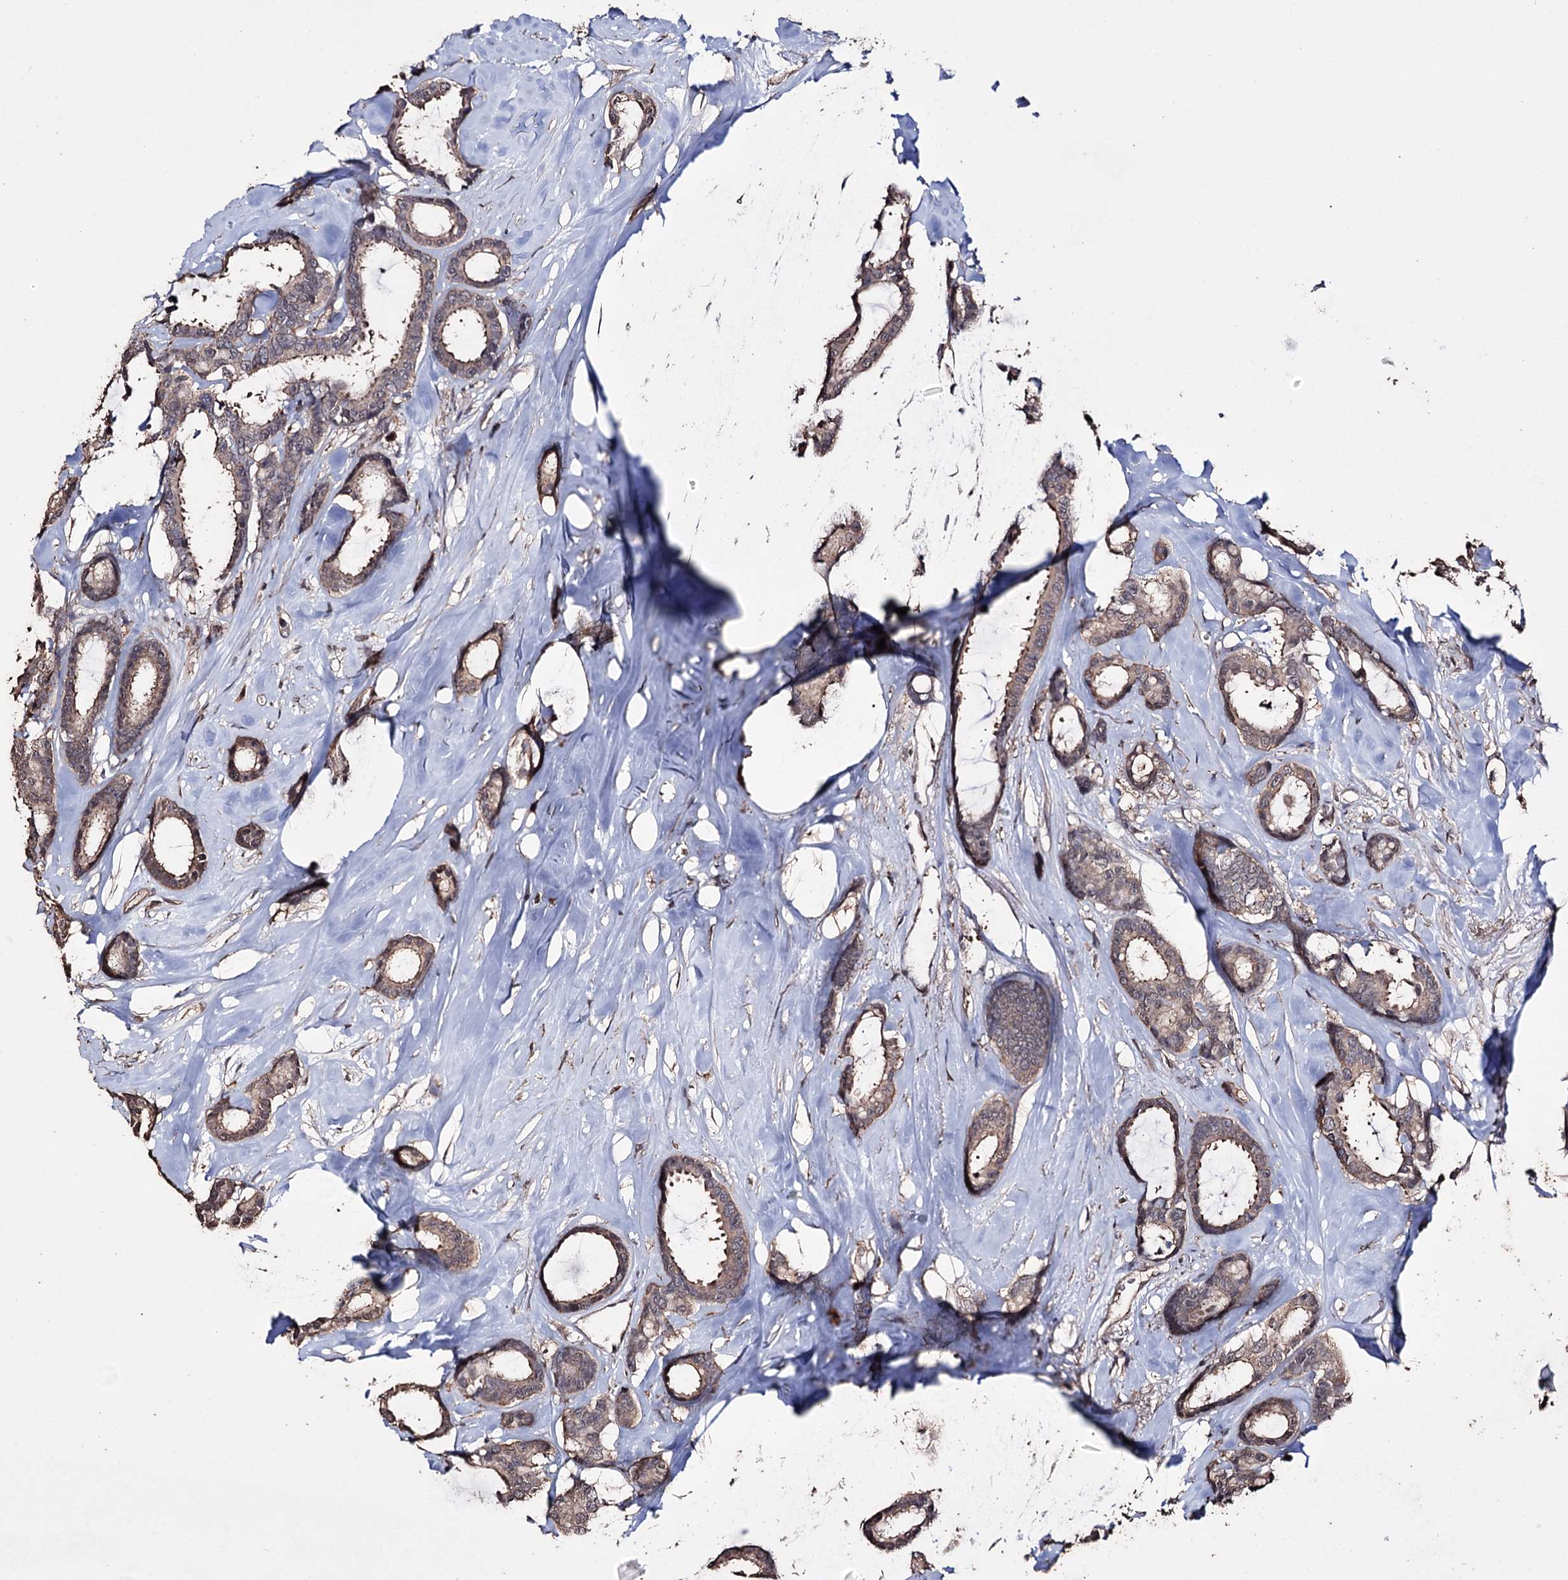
{"staining": {"intensity": "weak", "quantity": ">75%", "location": "cytoplasmic/membranous"}, "tissue": "breast cancer", "cell_type": "Tumor cells", "image_type": "cancer", "snomed": [{"axis": "morphology", "description": "Duct carcinoma"}, {"axis": "topography", "description": "Breast"}], "caption": "Breast cancer (intraductal carcinoma) stained for a protein (brown) demonstrates weak cytoplasmic/membranous positive positivity in about >75% of tumor cells.", "gene": "ZNF662", "patient": {"sex": "female", "age": 87}}